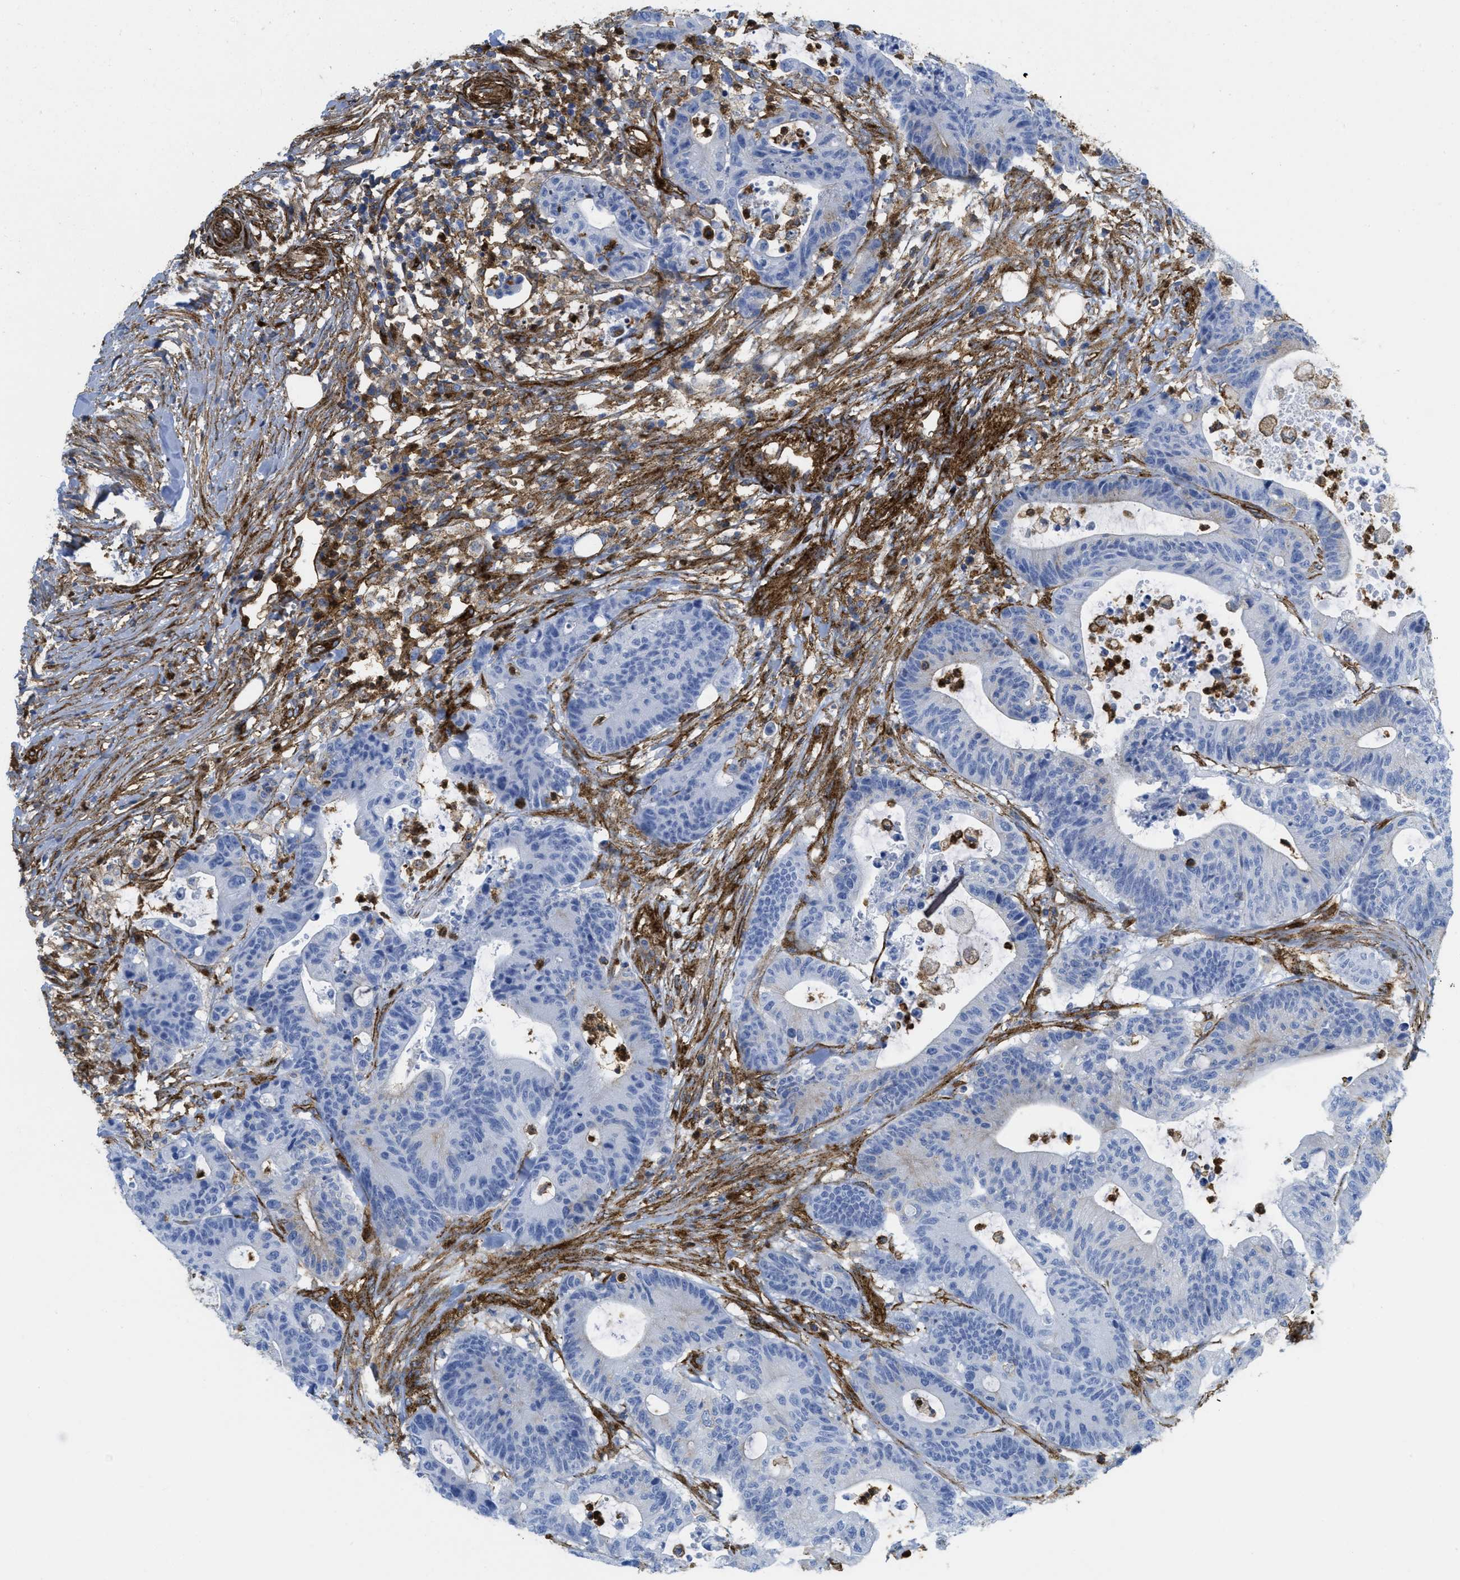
{"staining": {"intensity": "weak", "quantity": "<25%", "location": "cytoplasmic/membranous"}, "tissue": "colorectal cancer", "cell_type": "Tumor cells", "image_type": "cancer", "snomed": [{"axis": "morphology", "description": "Adenocarcinoma, NOS"}, {"axis": "topography", "description": "Colon"}], "caption": "This is a photomicrograph of immunohistochemistry (IHC) staining of colorectal cancer, which shows no expression in tumor cells. (DAB (3,3'-diaminobenzidine) immunohistochemistry (IHC) with hematoxylin counter stain).", "gene": "HIP1", "patient": {"sex": "female", "age": 84}}